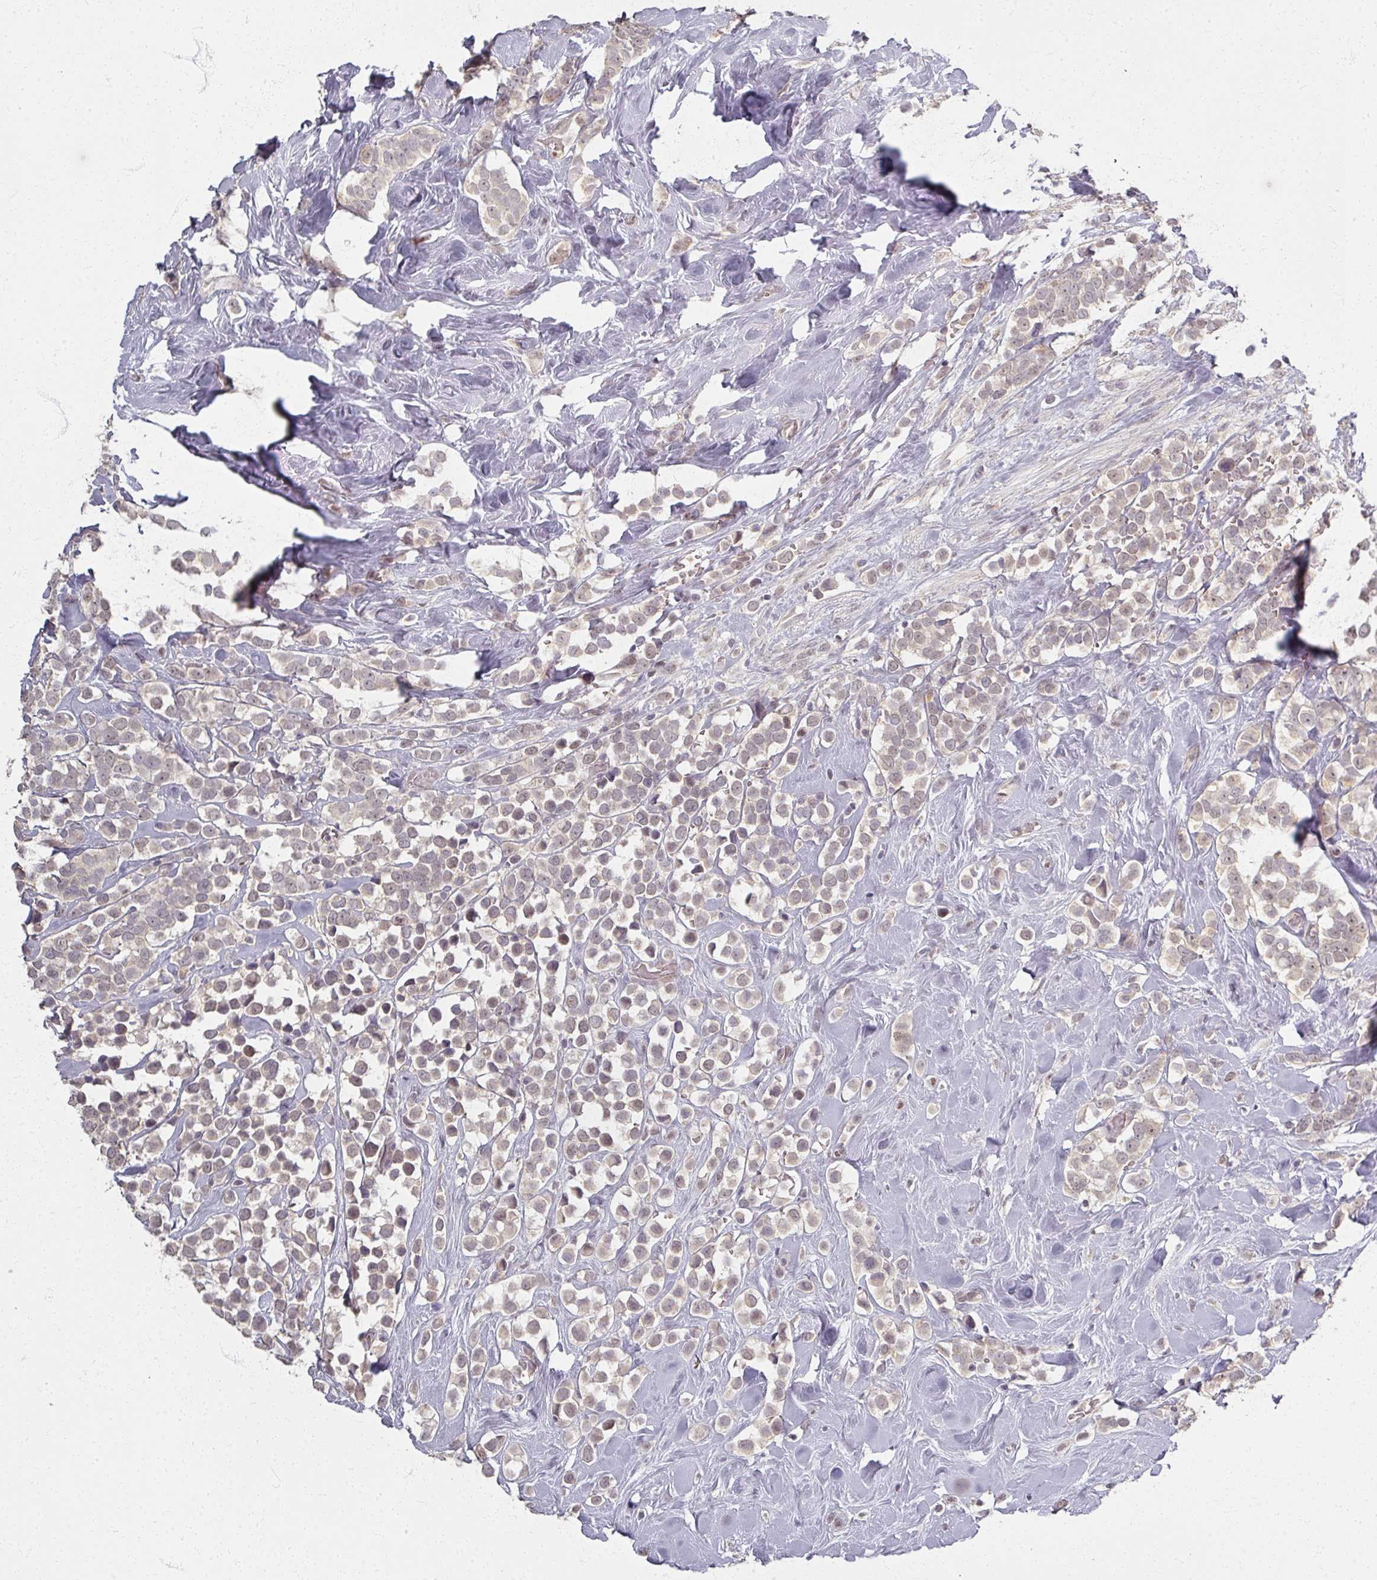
{"staining": {"intensity": "weak", "quantity": "25%-75%", "location": "nuclear"}, "tissue": "breast cancer", "cell_type": "Tumor cells", "image_type": "cancer", "snomed": [{"axis": "morphology", "description": "Duct carcinoma"}, {"axis": "topography", "description": "Breast"}], "caption": "The photomicrograph reveals staining of invasive ductal carcinoma (breast), revealing weak nuclear protein staining (brown color) within tumor cells.", "gene": "SOX11", "patient": {"sex": "female", "age": 80}}